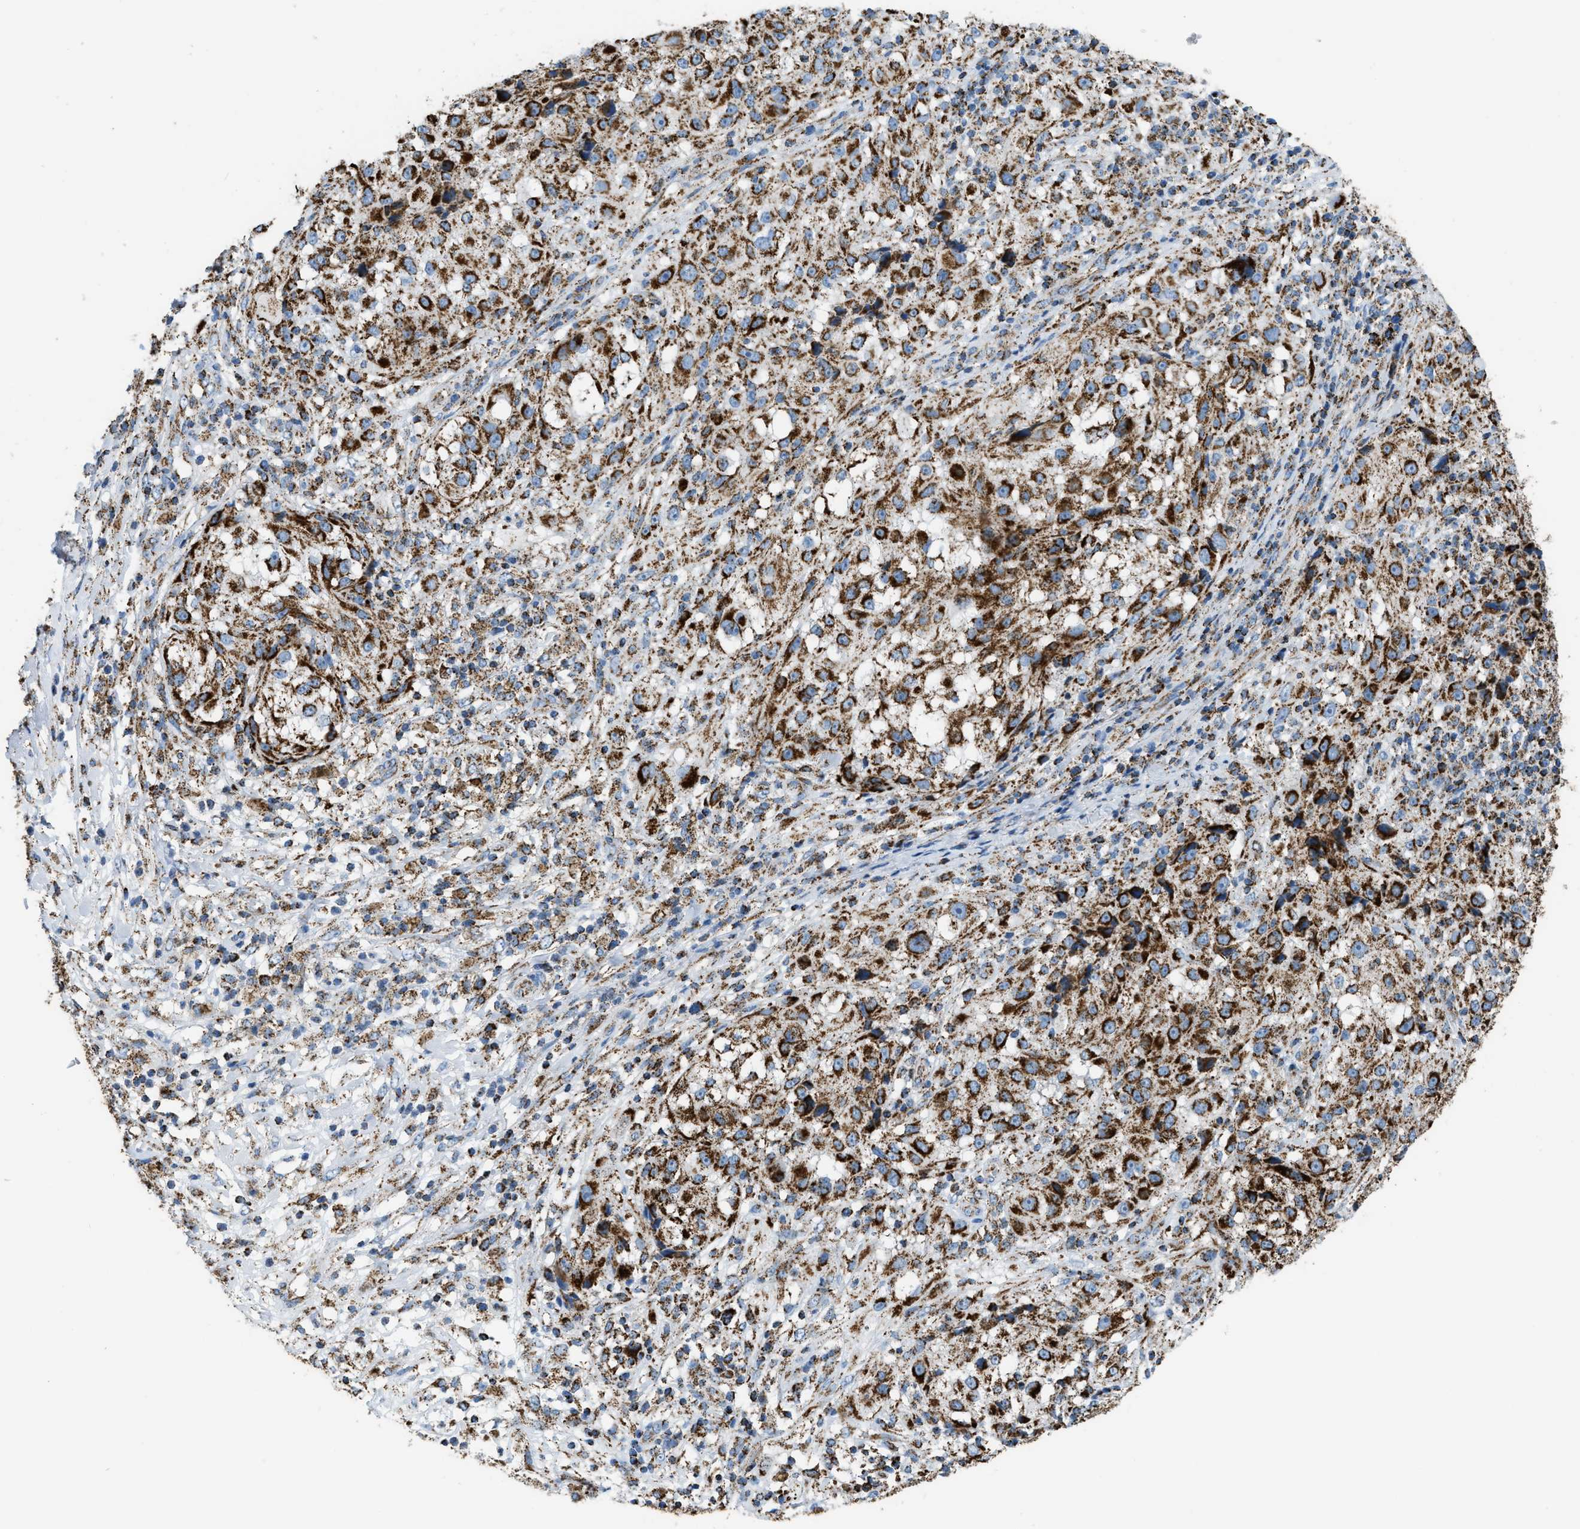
{"staining": {"intensity": "moderate", "quantity": ">75%", "location": "cytoplasmic/membranous"}, "tissue": "melanoma", "cell_type": "Tumor cells", "image_type": "cancer", "snomed": [{"axis": "morphology", "description": "Necrosis, NOS"}, {"axis": "morphology", "description": "Malignant melanoma, NOS"}, {"axis": "topography", "description": "Skin"}], "caption": "Immunohistochemical staining of human malignant melanoma displays moderate cytoplasmic/membranous protein positivity in approximately >75% of tumor cells.", "gene": "ETFB", "patient": {"sex": "female", "age": 87}}